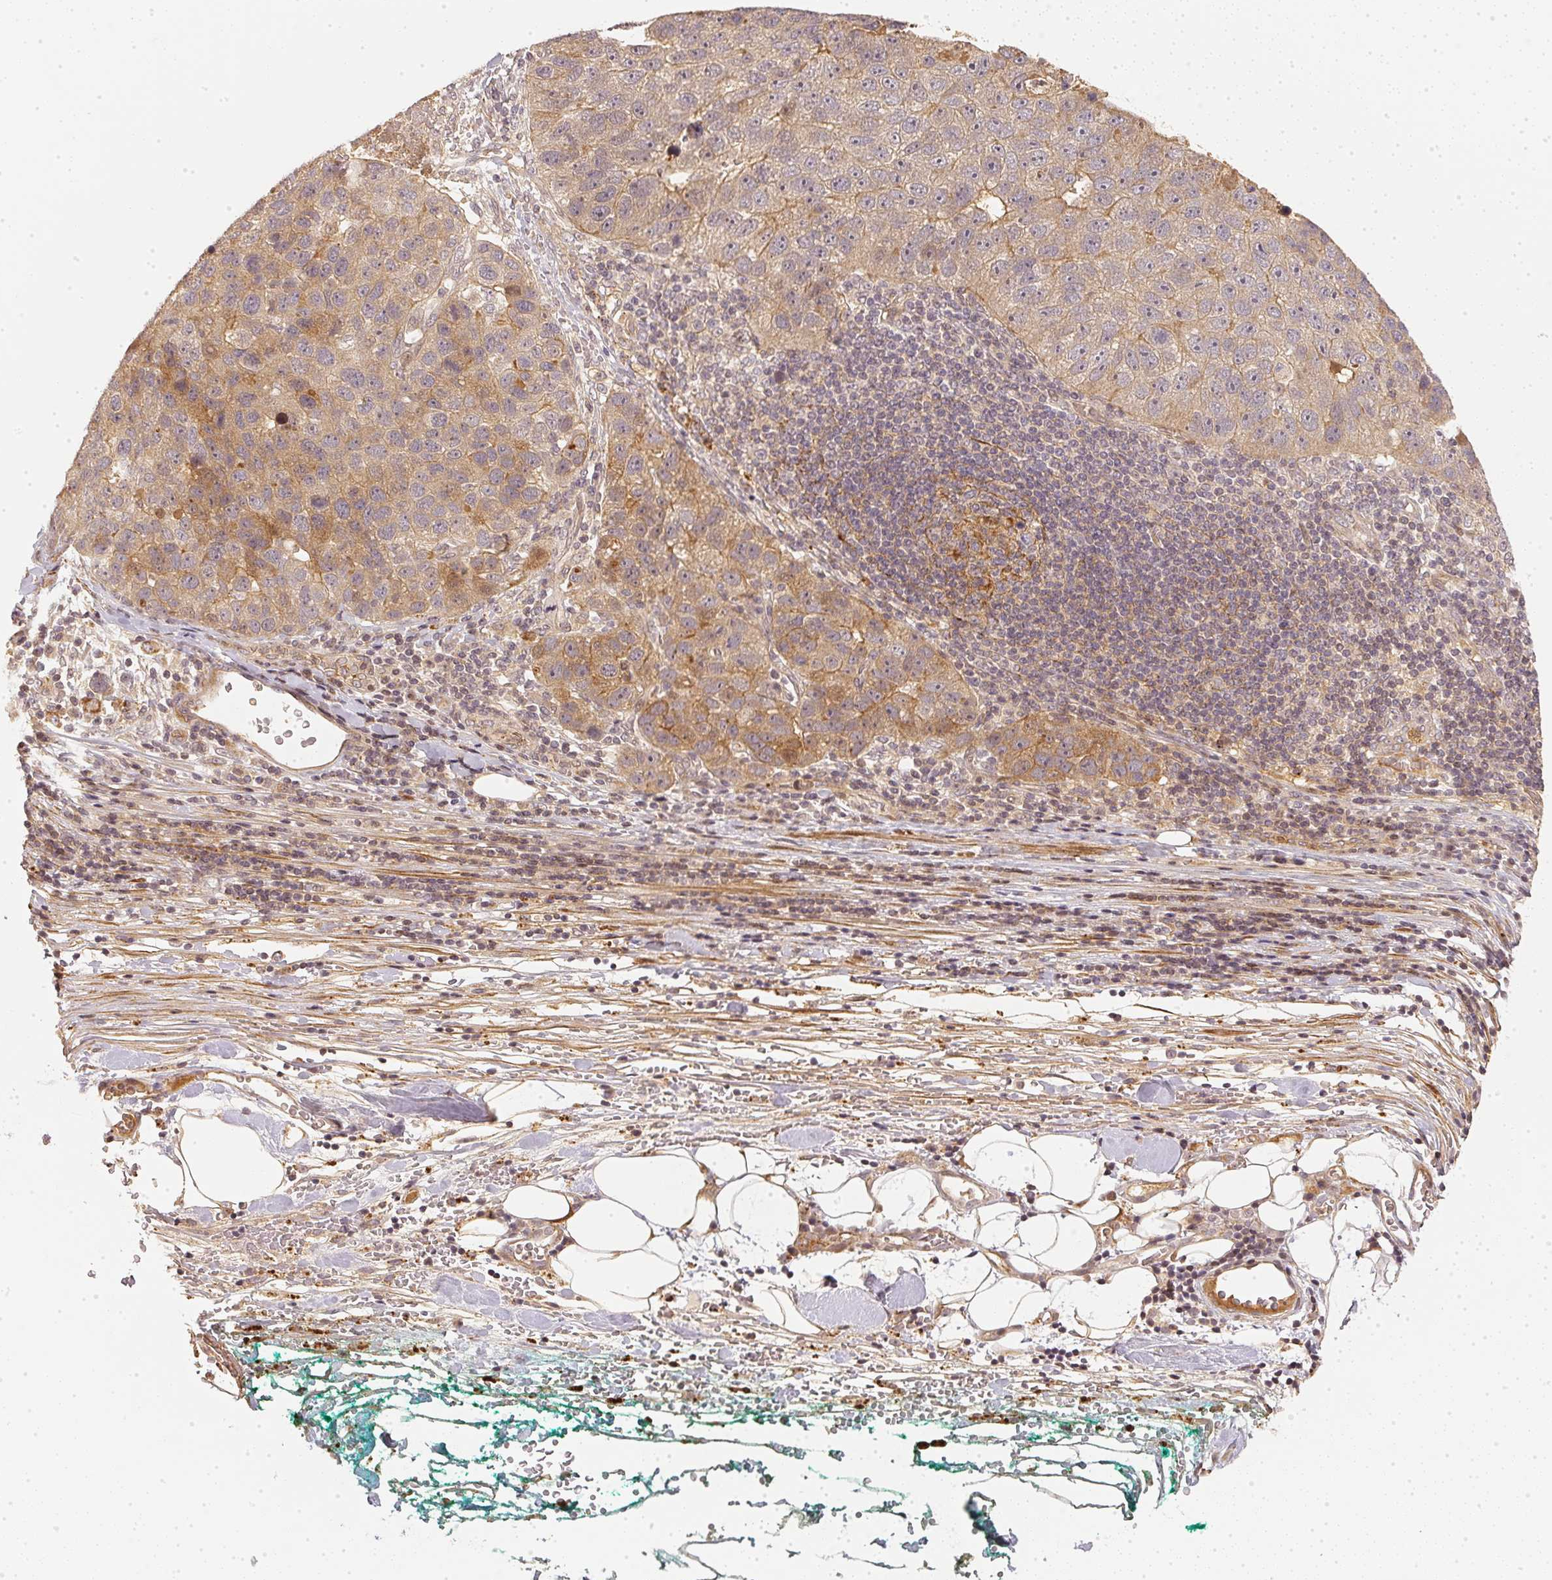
{"staining": {"intensity": "weak", "quantity": "<25%", "location": "cytoplasmic/membranous"}, "tissue": "pancreatic cancer", "cell_type": "Tumor cells", "image_type": "cancer", "snomed": [{"axis": "morphology", "description": "Adenocarcinoma, NOS"}, {"axis": "topography", "description": "Pancreas"}], "caption": "An immunohistochemistry histopathology image of adenocarcinoma (pancreatic) is shown. There is no staining in tumor cells of adenocarcinoma (pancreatic).", "gene": "SERPINE1", "patient": {"sex": "female", "age": 61}}